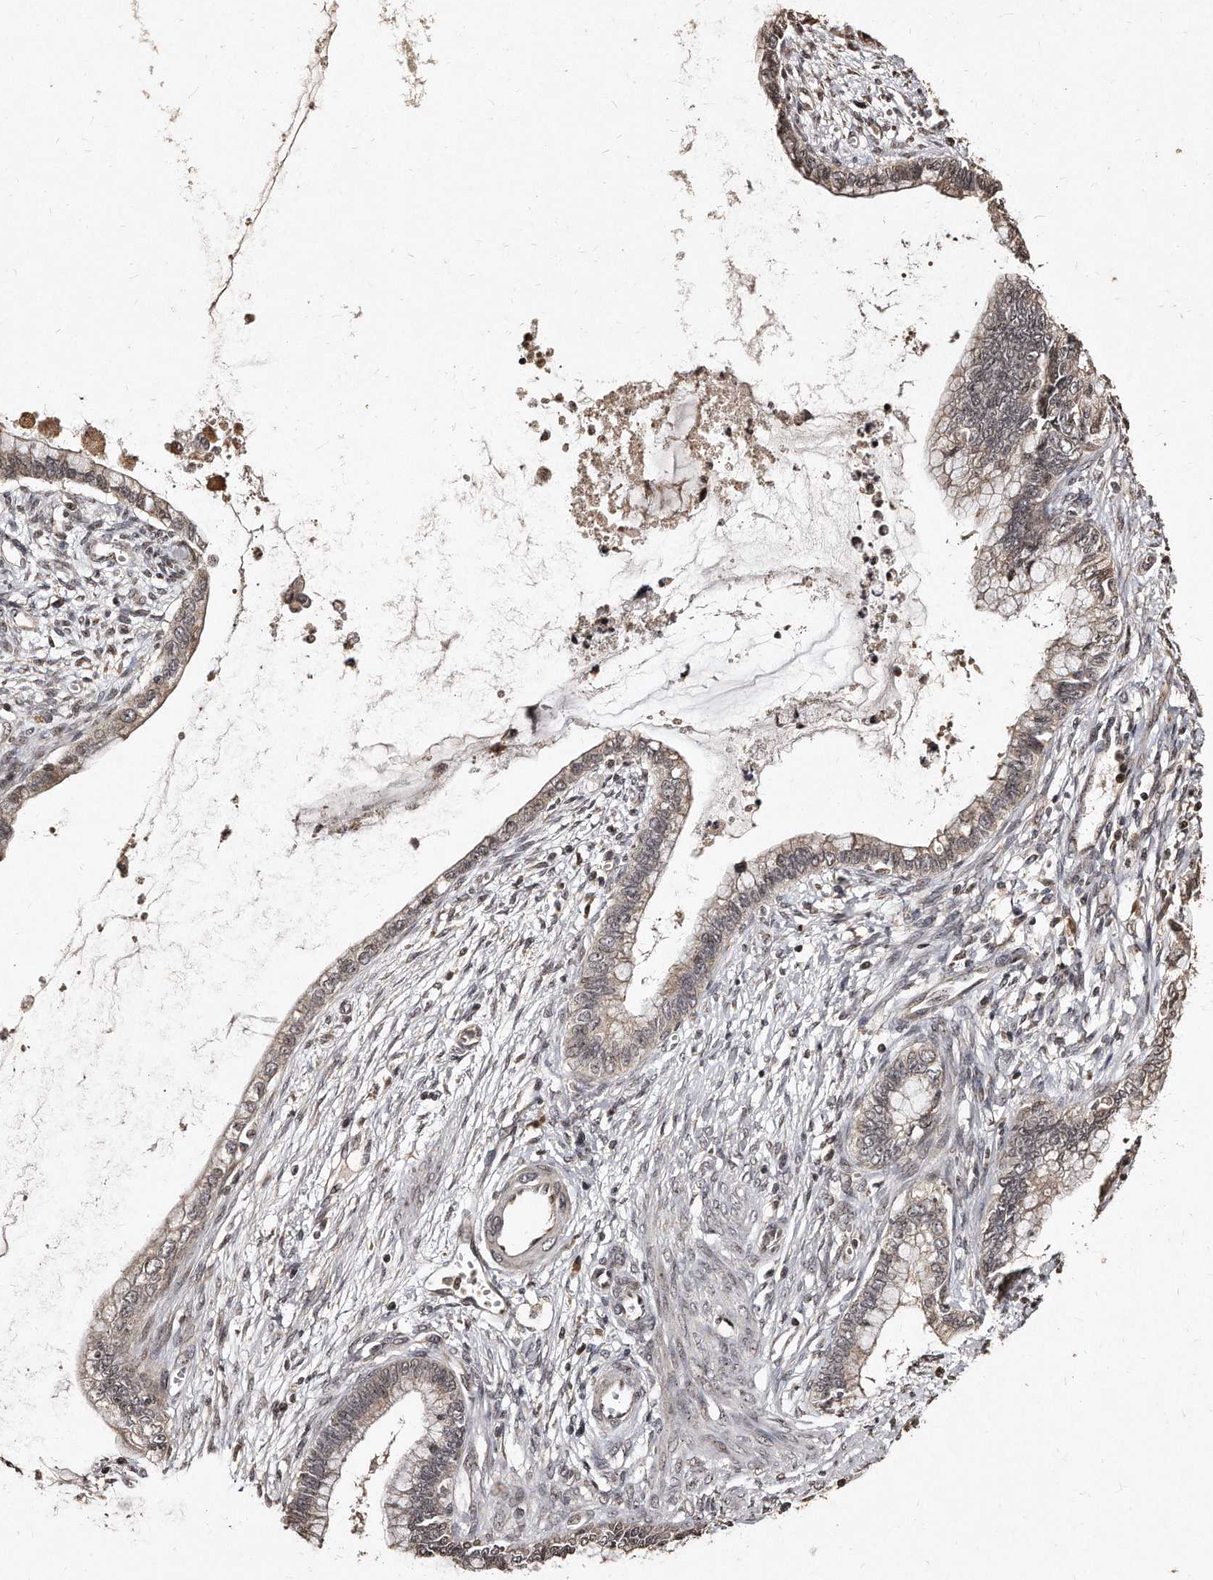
{"staining": {"intensity": "weak", "quantity": ">75%", "location": "cytoplasmic/membranous,nuclear"}, "tissue": "cervical cancer", "cell_type": "Tumor cells", "image_type": "cancer", "snomed": [{"axis": "morphology", "description": "Adenocarcinoma, NOS"}, {"axis": "topography", "description": "Cervix"}], "caption": "Protein analysis of cervical cancer tissue demonstrates weak cytoplasmic/membranous and nuclear positivity in approximately >75% of tumor cells. Nuclei are stained in blue.", "gene": "TSHR", "patient": {"sex": "female", "age": 44}}